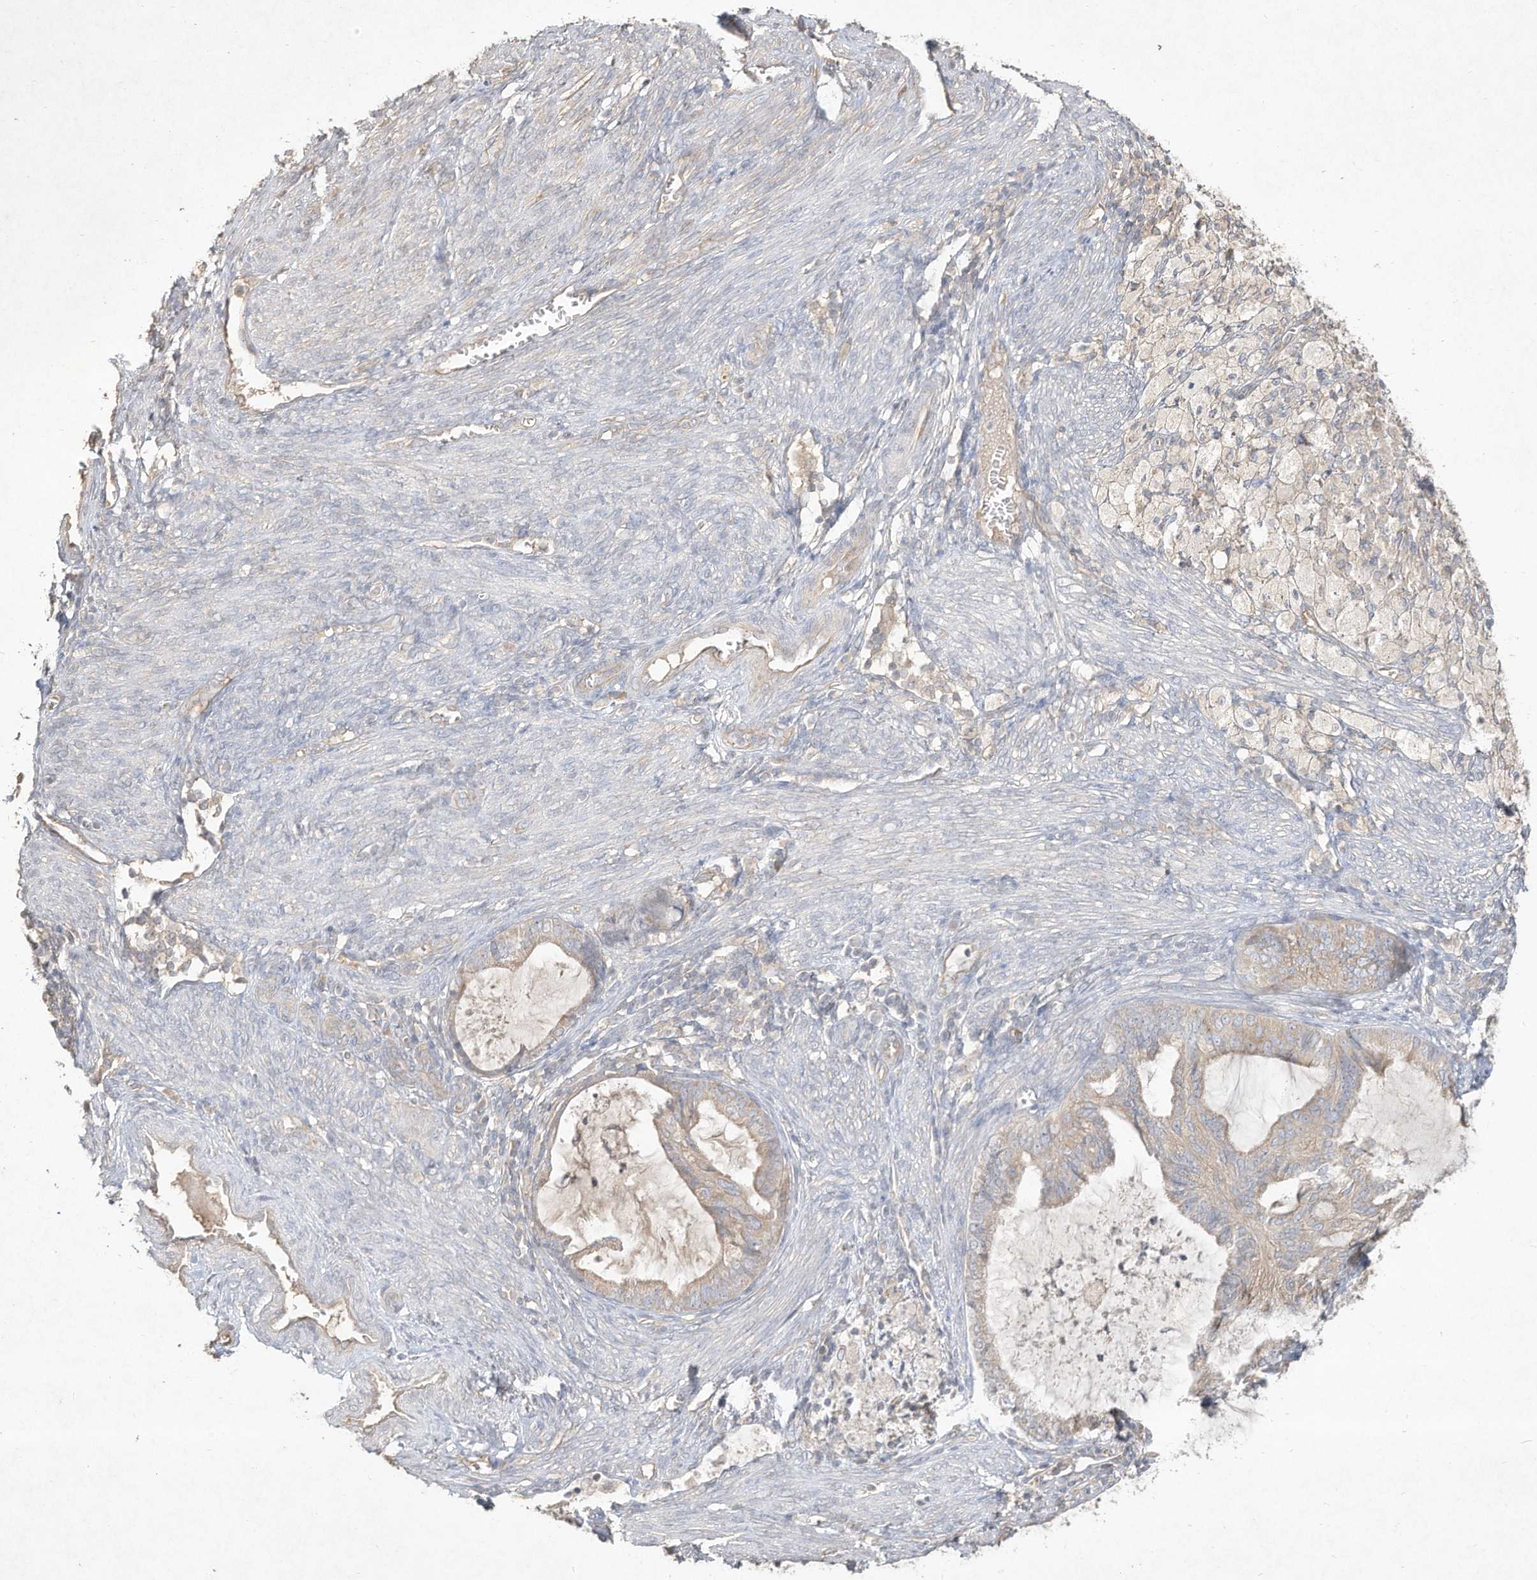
{"staining": {"intensity": "moderate", "quantity": "<25%", "location": "cytoplasmic/membranous"}, "tissue": "cervical cancer", "cell_type": "Tumor cells", "image_type": "cancer", "snomed": [{"axis": "morphology", "description": "Normal tissue, NOS"}, {"axis": "morphology", "description": "Adenocarcinoma, NOS"}, {"axis": "topography", "description": "Cervix"}, {"axis": "topography", "description": "Endometrium"}], "caption": "There is low levels of moderate cytoplasmic/membranous staining in tumor cells of cervical cancer (adenocarcinoma), as demonstrated by immunohistochemical staining (brown color).", "gene": "DYNC1I2", "patient": {"sex": "female", "age": 86}}